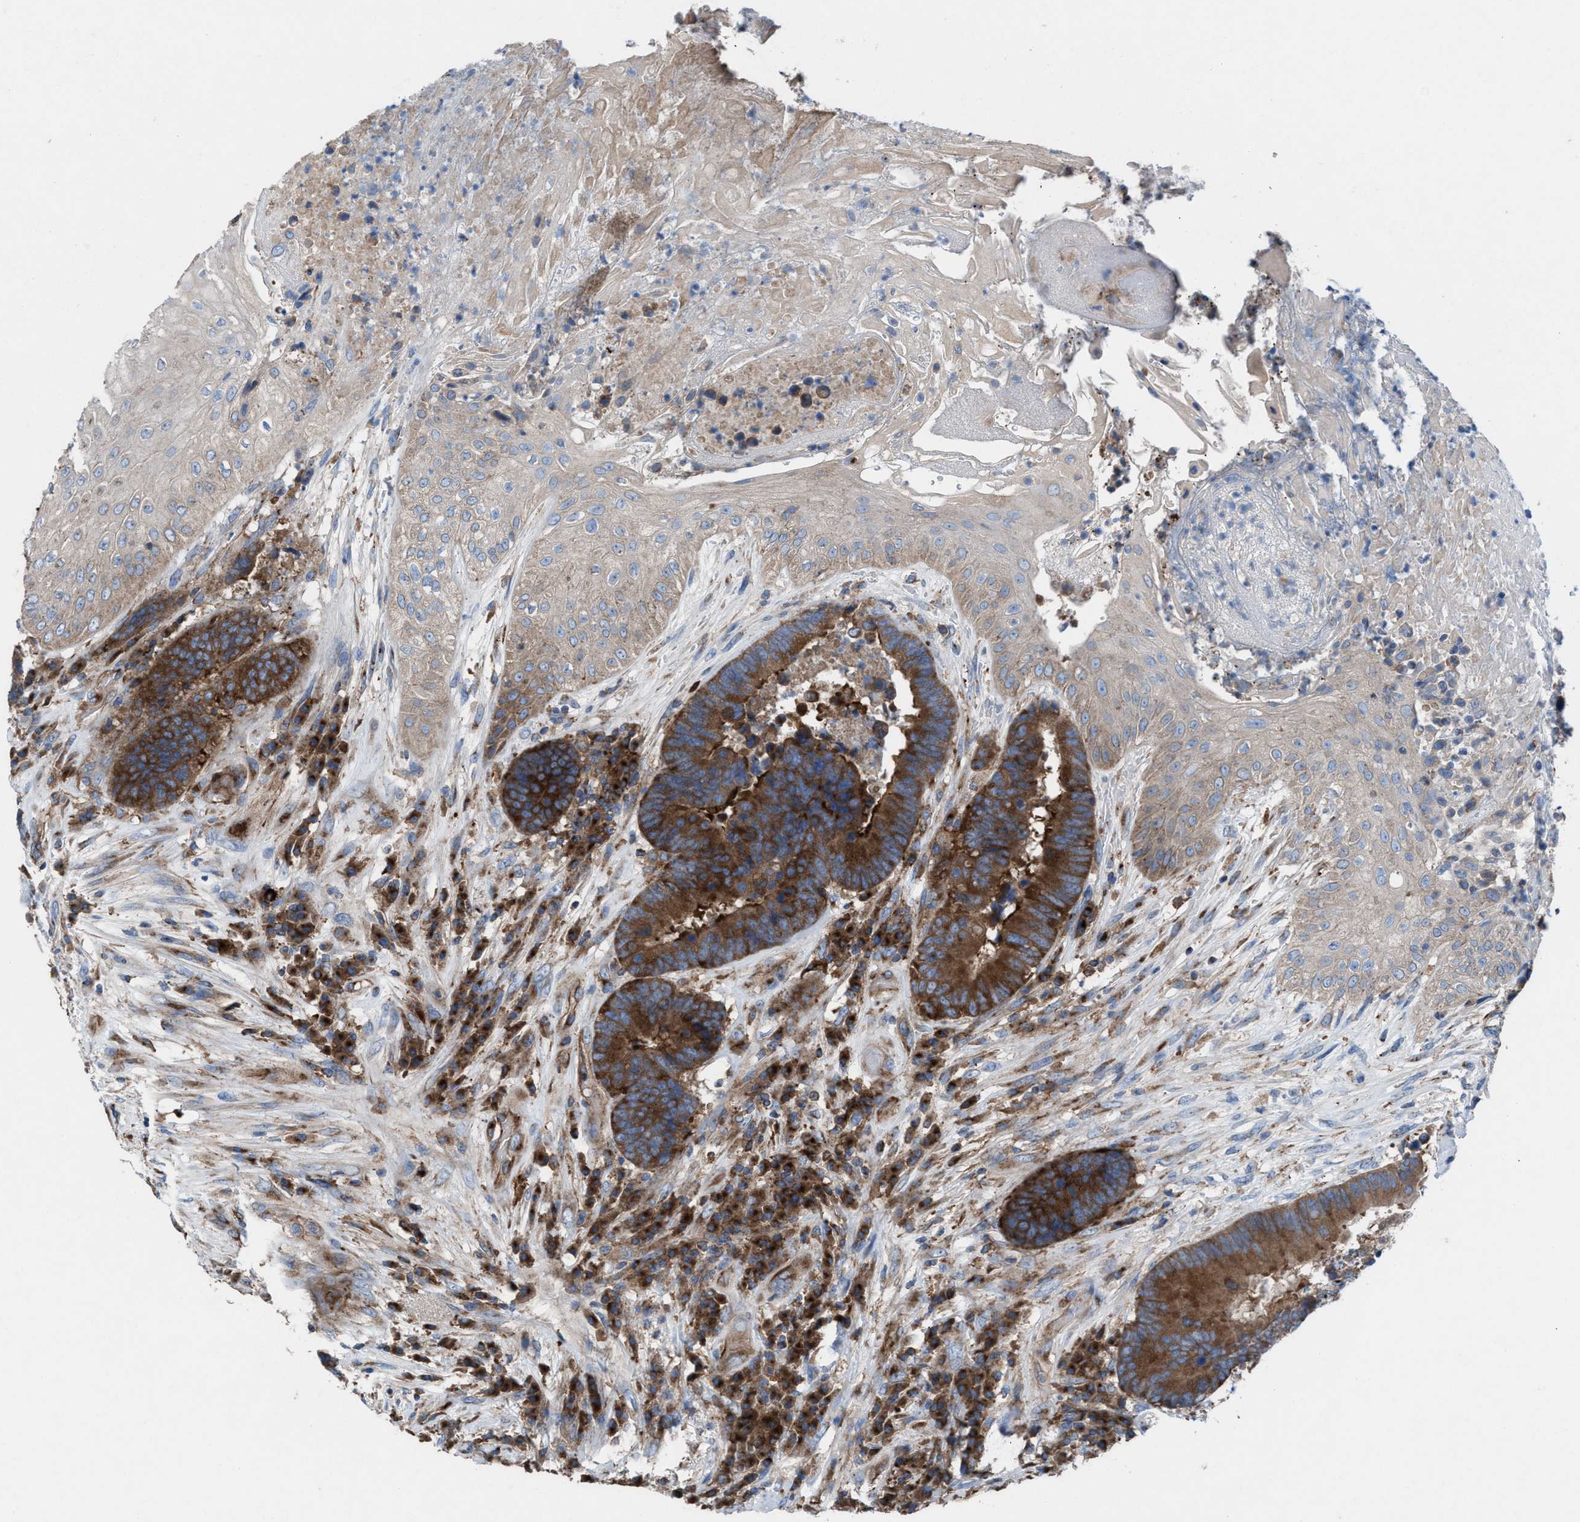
{"staining": {"intensity": "strong", "quantity": ">75%", "location": "cytoplasmic/membranous"}, "tissue": "colorectal cancer", "cell_type": "Tumor cells", "image_type": "cancer", "snomed": [{"axis": "morphology", "description": "Adenocarcinoma, NOS"}, {"axis": "topography", "description": "Rectum"}, {"axis": "topography", "description": "Anal"}], "caption": "Immunohistochemical staining of human adenocarcinoma (colorectal) reveals high levels of strong cytoplasmic/membranous staining in about >75% of tumor cells.", "gene": "NYAP1", "patient": {"sex": "female", "age": 89}}